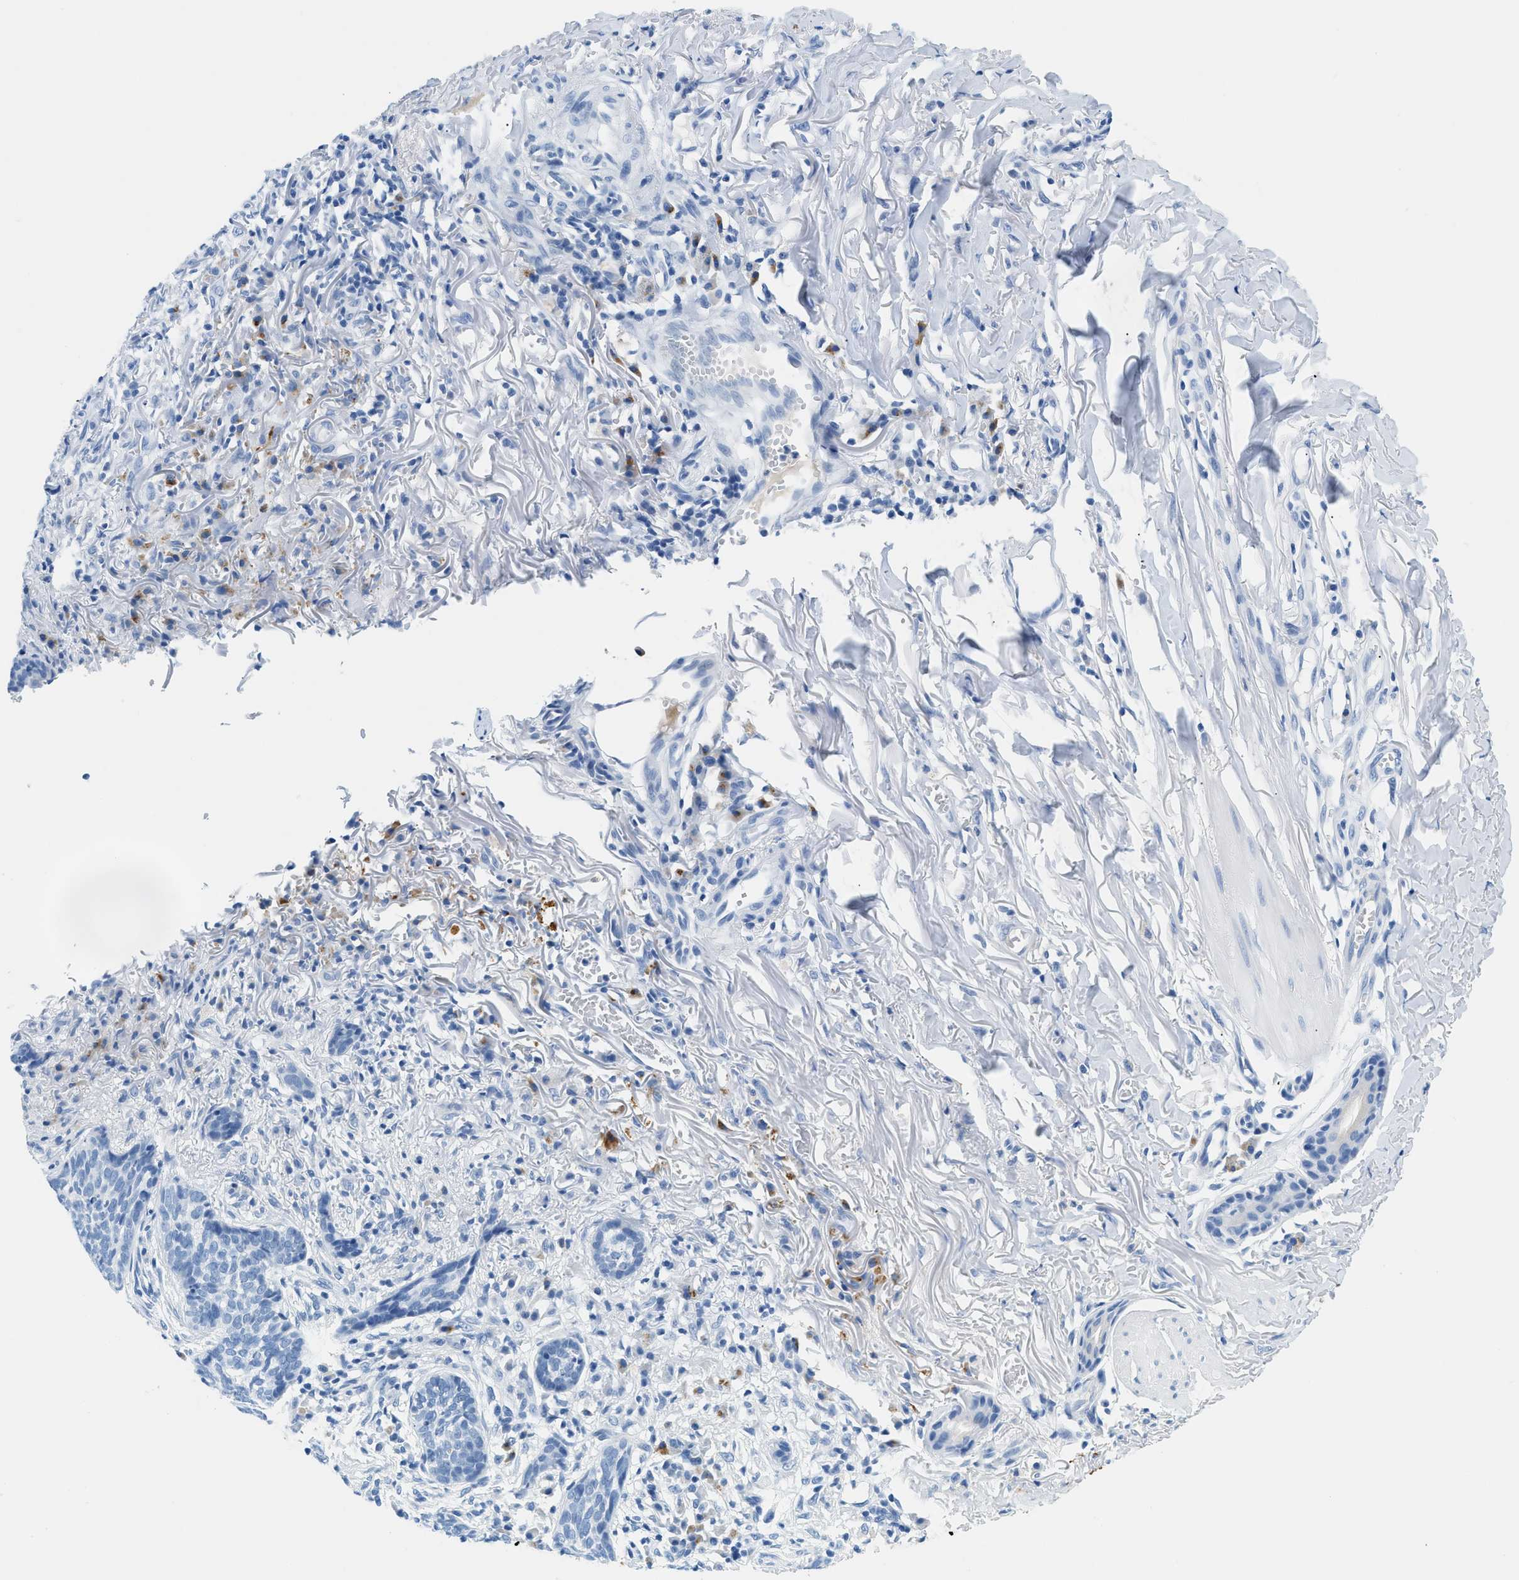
{"staining": {"intensity": "negative", "quantity": "none", "location": "none"}, "tissue": "skin cancer", "cell_type": "Tumor cells", "image_type": "cancer", "snomed": [{"axis": "morphology", "description": "Basal cell carcinoma"}, {"axis": "topography", "description": "Skin"}], "caption": "Tumor cells are negative for brown protein staining in basal cell carcinoma (skin). (Stains: DAB (3,3'-diaminobenzidine) immunohistochemistry with hematoxylin counter stain, Microscopy: brightfield microscopy at high magnification).", "gene": "STXBP2", "patient": {"sex": "male", "age": 85}}